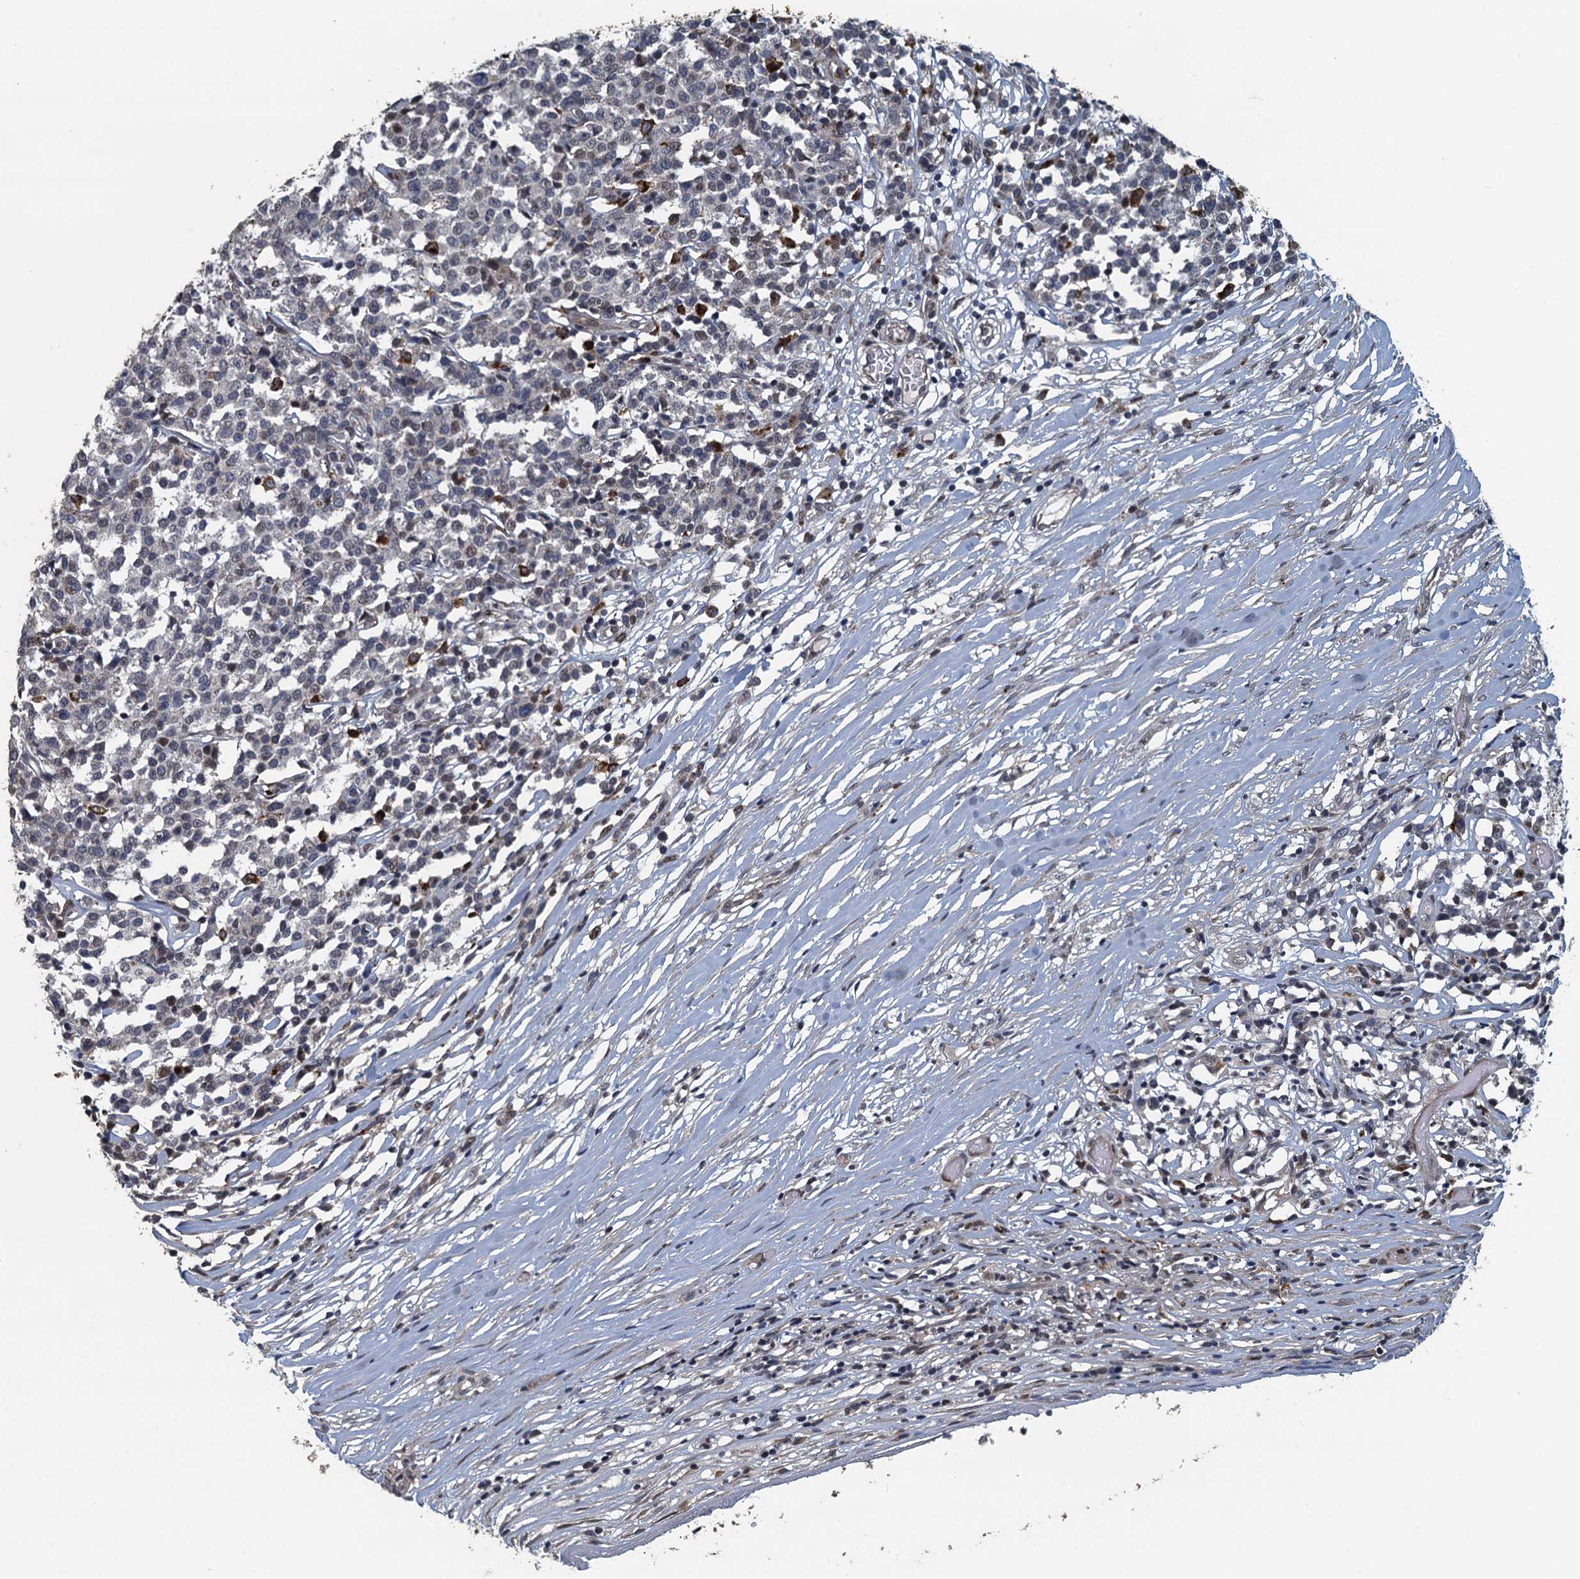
{"staining": {"intensity": "negative", "quantity": "none", "location": "none"}, "tissue": "lymphoma", "cell_type": "Tumor cells", "image_type": "cancer", "snomed": [{"axis": "morphology", "description": "Malignant lymphoma, non-Hodgkin's type, Low grade"}, {"axis": "topography", "description": "Small intestine"}], "caption": "There is no significant staining in tumor cells of malignant lymphoma, non-Hodgkin's type (low-grade).", "gene": "AGRN", "patient": {"sex": "female", "age": 59}}